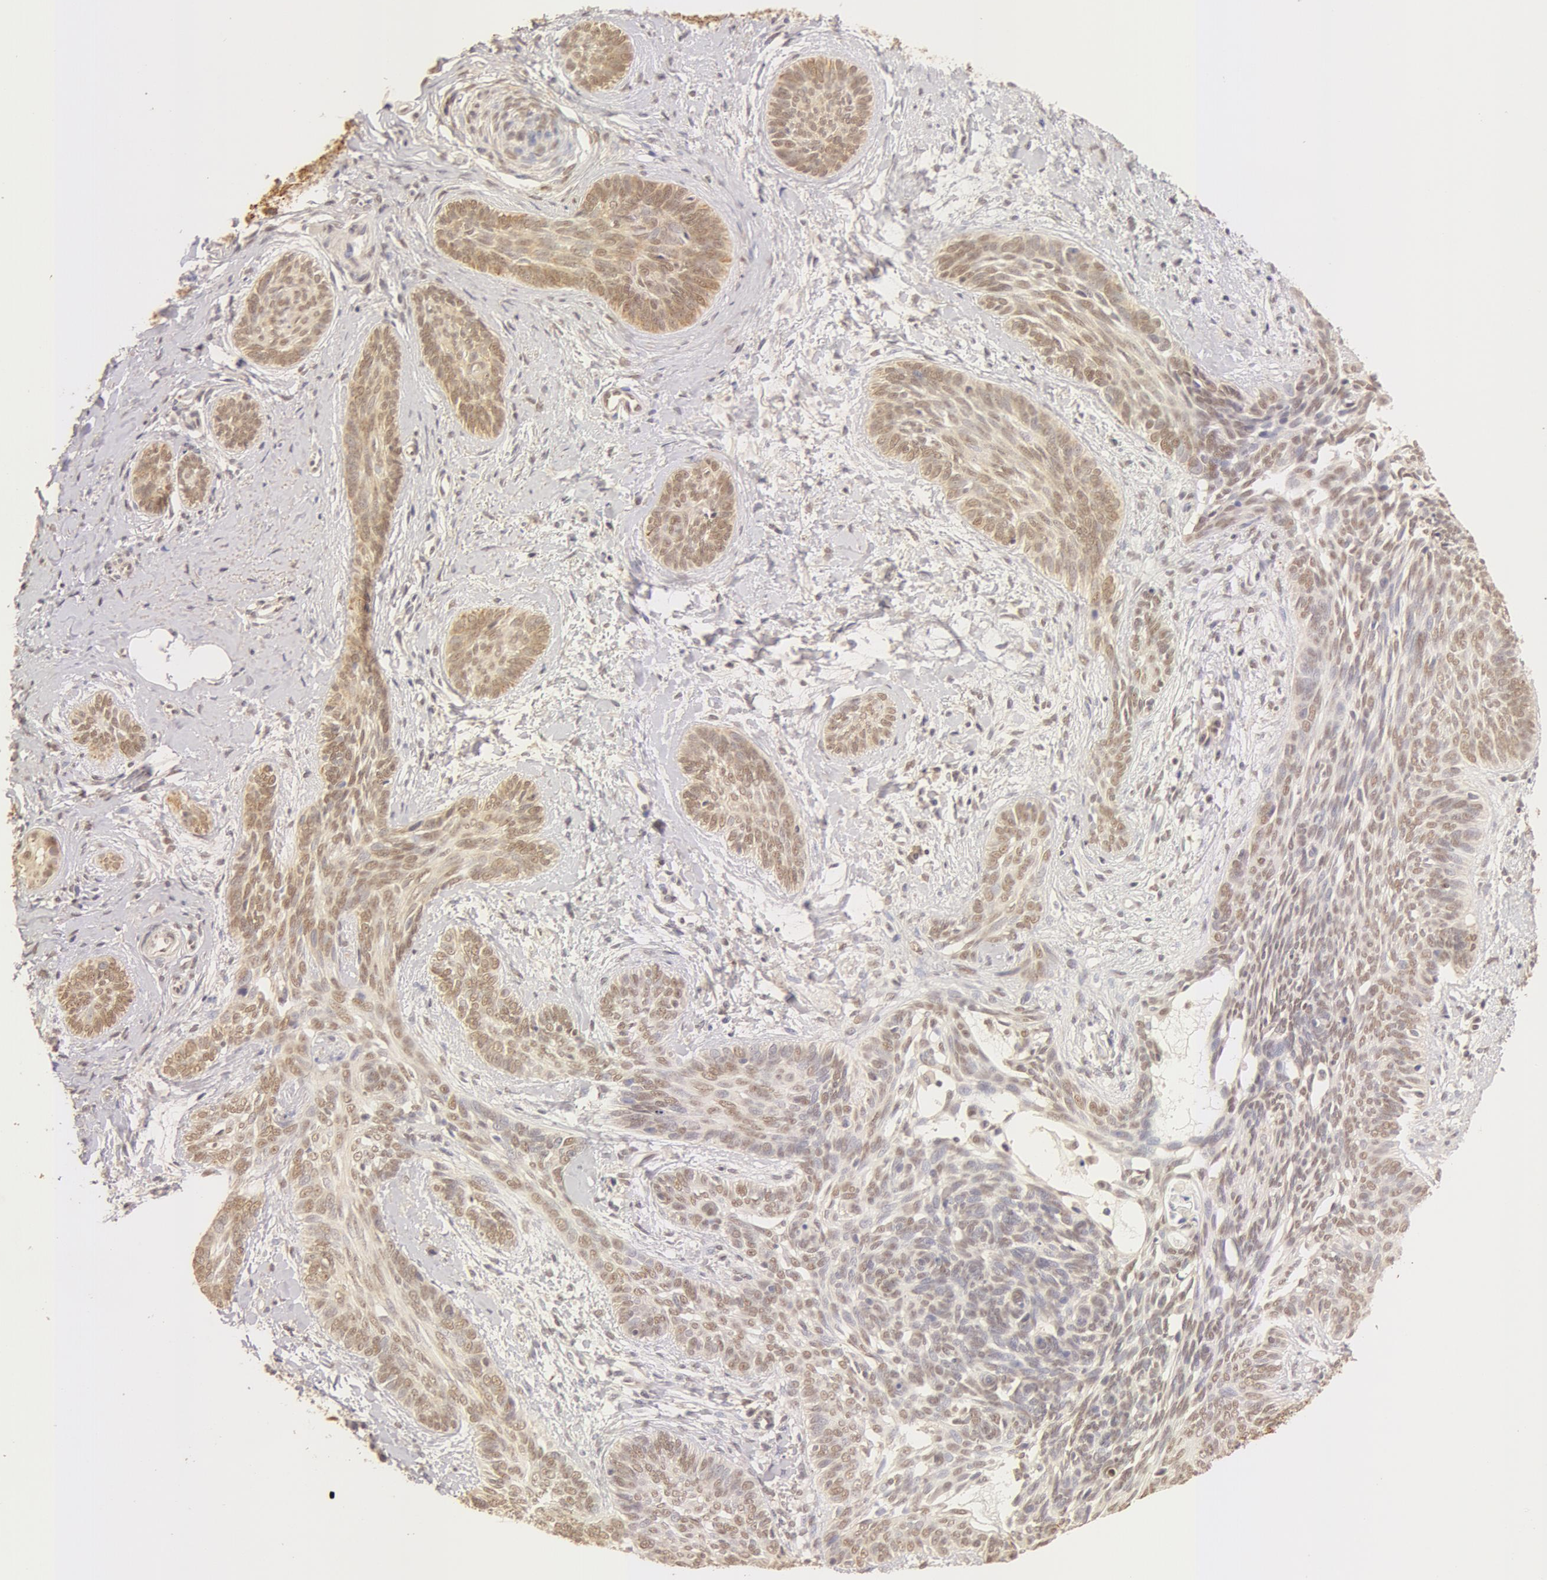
{"staining": {"intensity": "weak", "quantity": ">75%", "location": "cytoplasmic/membranous,nuclear"}, "tissue": "skin cancer", "cell_type": "Tumor cells", "image_type": "cancer", "snomed": [{"axis": "morphology", "description": "Basal cell carcinoma"}, {"axis": "topography", "description": "Skin"}], "caption": "This photomicrograph reveals immunohistochemistry staining of human basal cell carcinoma (skin), with low weak cytoplasmic/membranous and nuclear staining in about >75% of tumor cells.", "gene": "SNRNP70", "patient": {"sex": "female", "age": 81}}